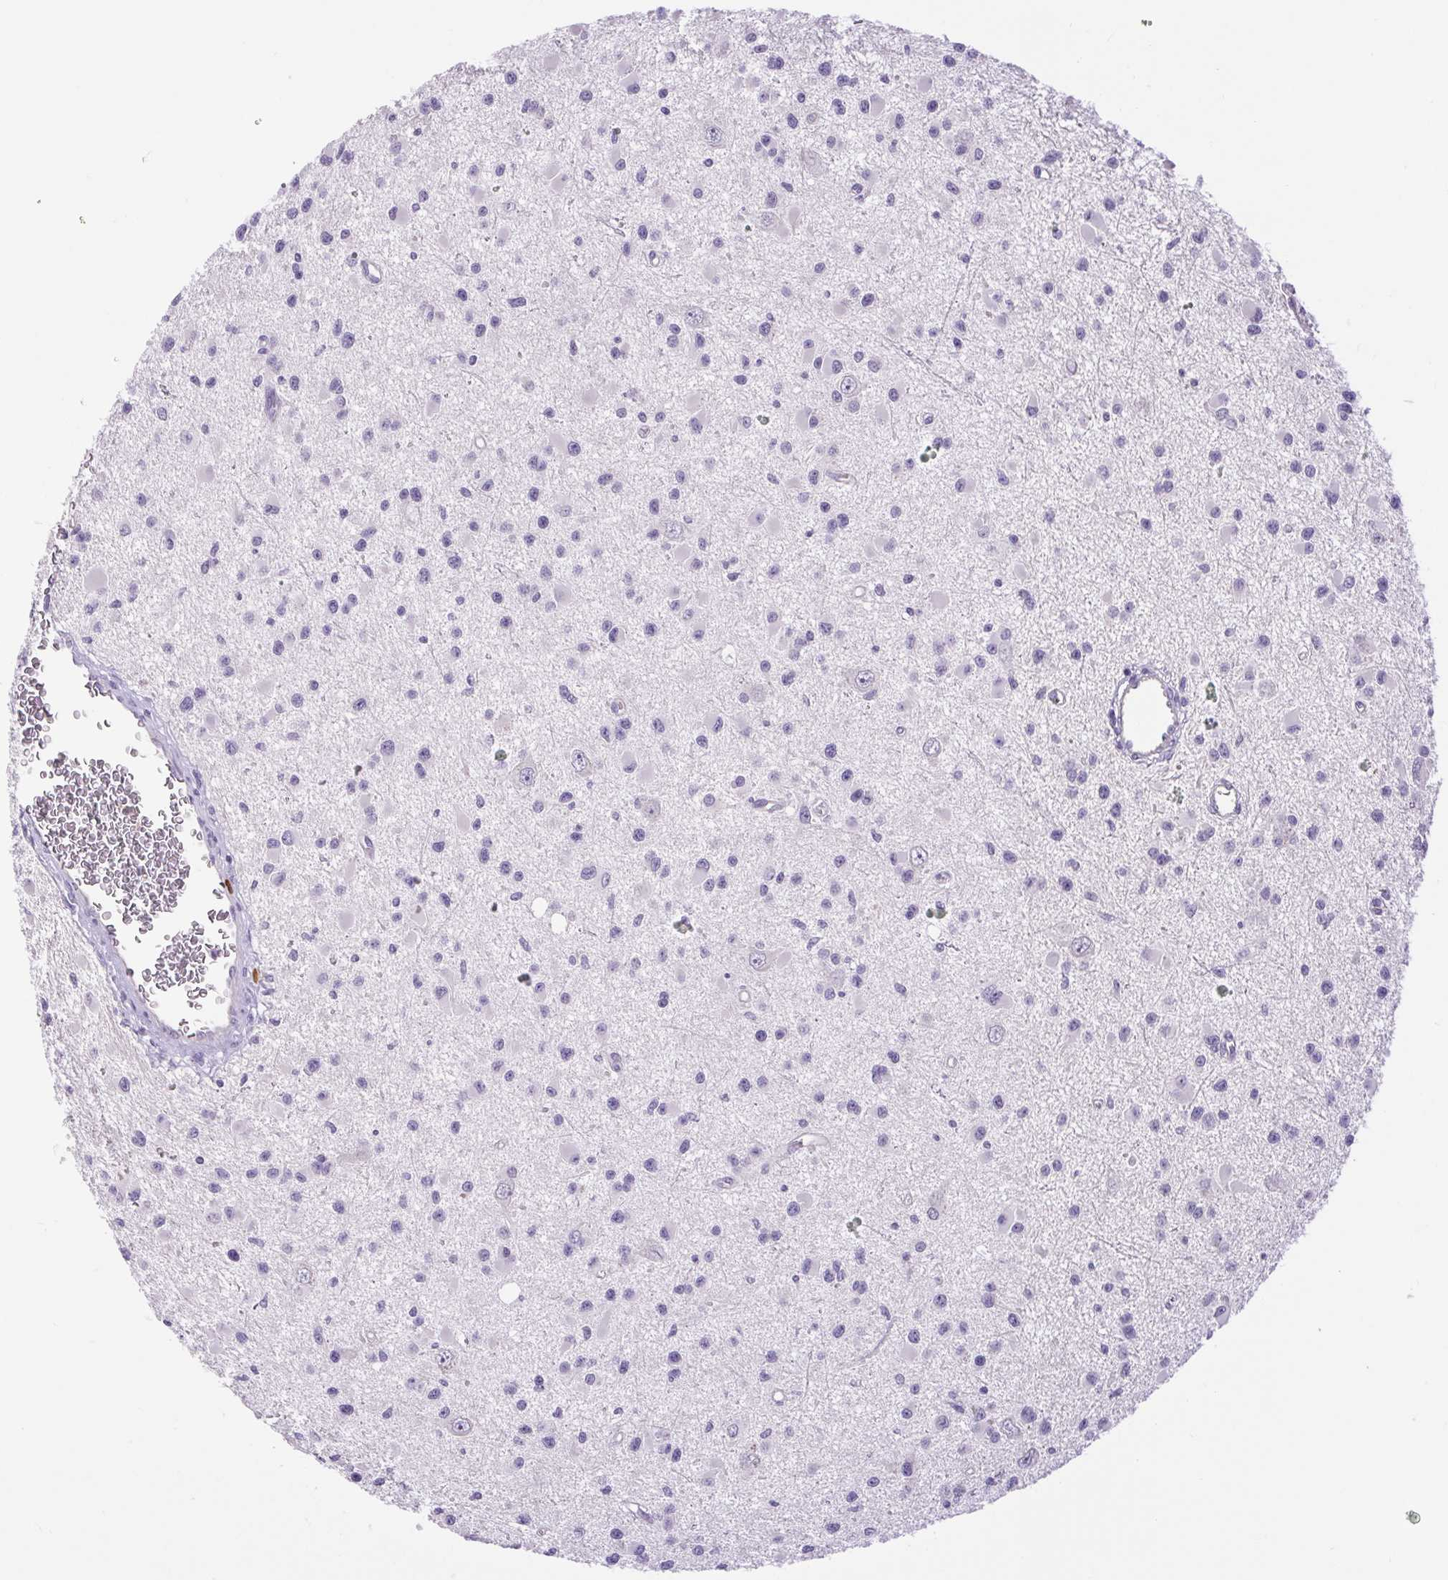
{"staining": {"intensity": "negative", "quantity": "none", "location": "none"}, "tissue": "glioma", "cell_type": "Tumor cells", "image_type": "cancer", "snomed": [{"axis": "morphology", "description": "Glioma, malignant, High grade"}, {"axis": "topography", "description": "Brain"}], "caption": "The image reveals no significant positivity in tumor cells of glioma.", "gene": "FAM177B", "patient": {"sex": "male", "age": 54}}